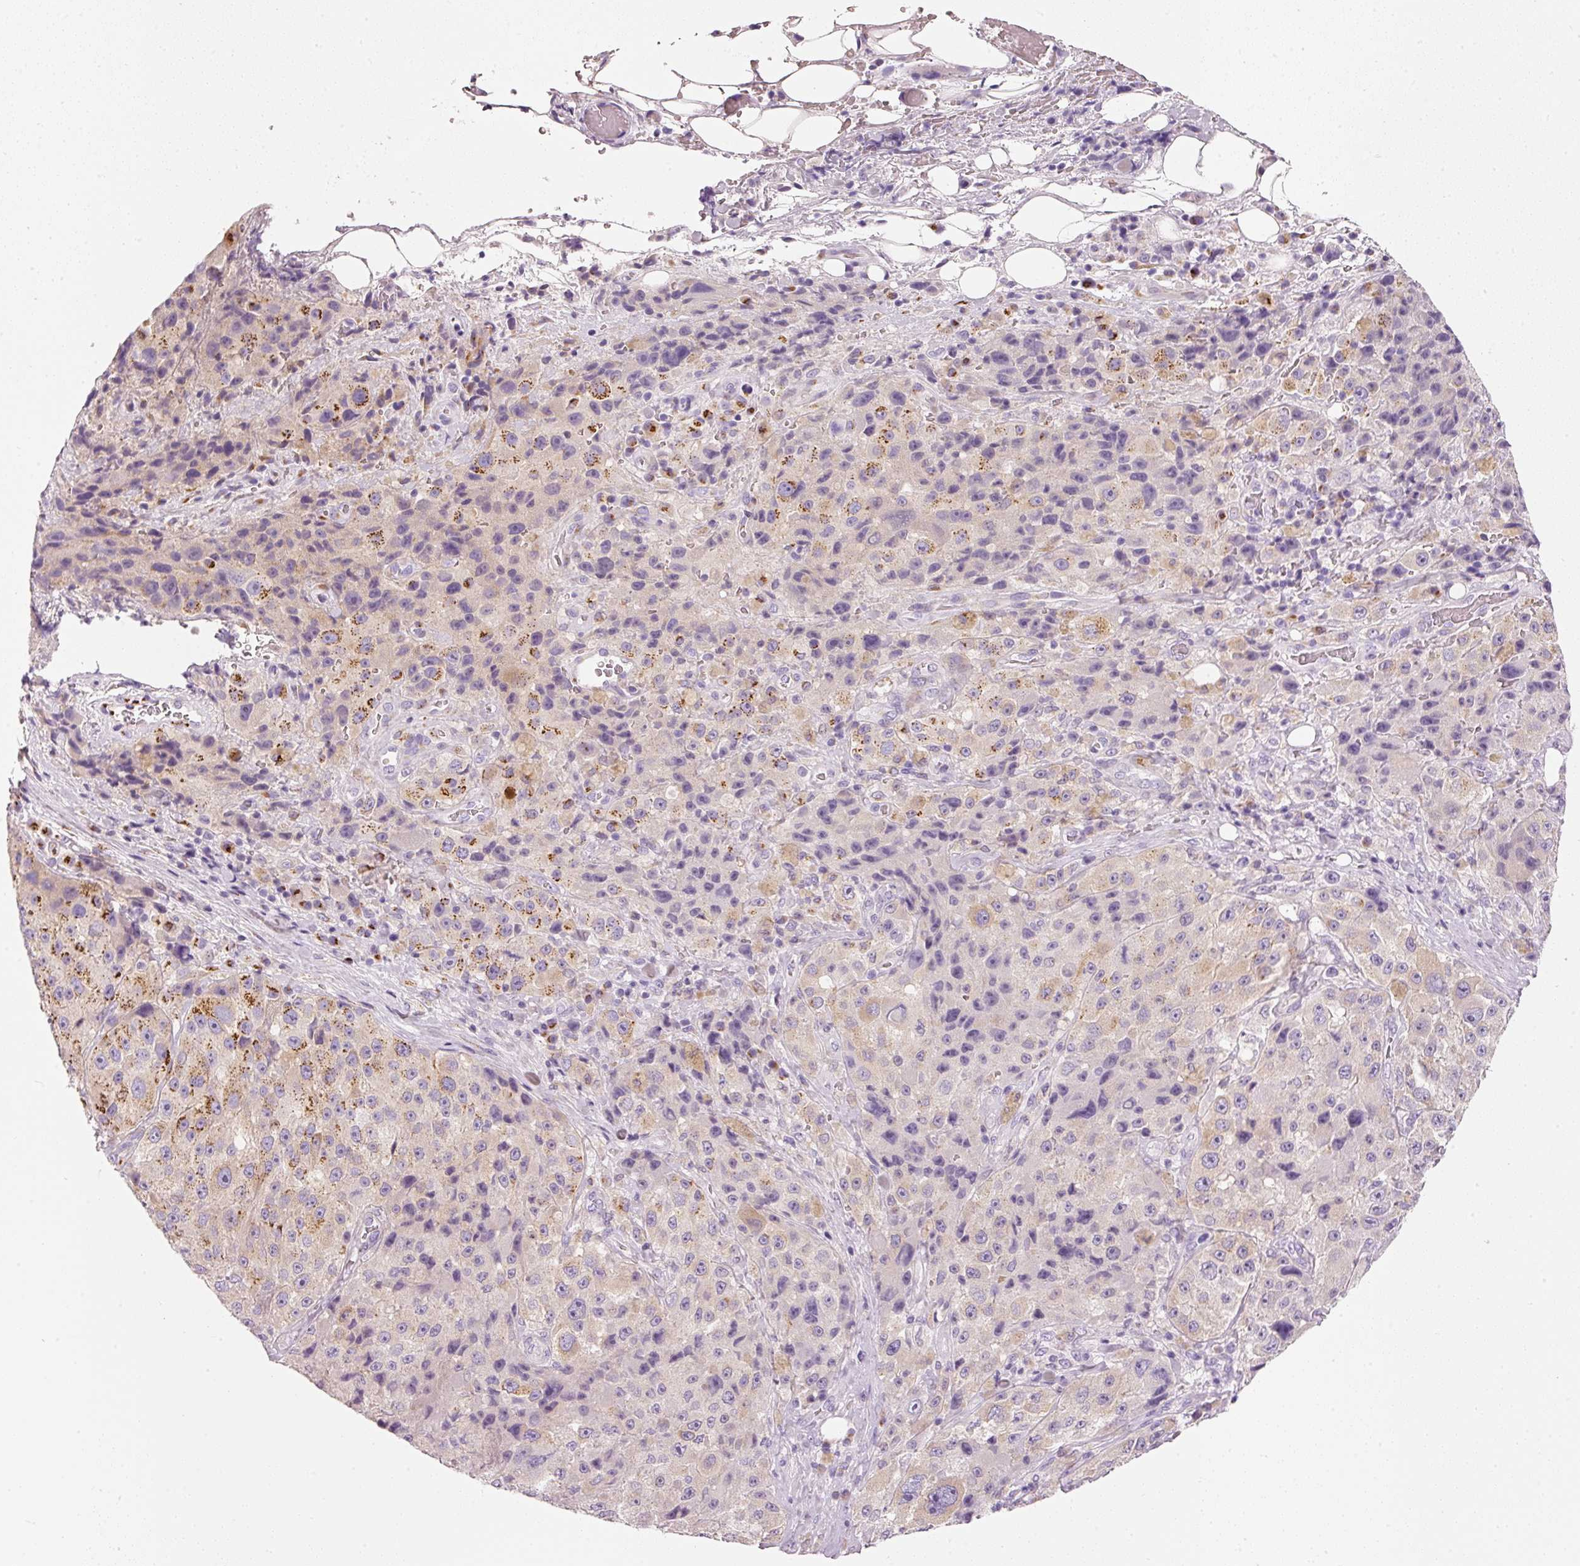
{"staining": {"intensity": "moderate", "quantity": "25%-75%", "location": "cytoplasmic/membranous"}, "tissue": "melanoma", "cell_type": "Tumor cells", "image_type": "cancer", "snomed": [{"axis": "morphology", "description": "Malignant melanoma, Metastatic site"}, {"axis": "topography", "description": "Lymph node"}], "caption": "There is medium levels of moderate cytoplasmic/membranous positivity in tumor cells of malignant melanoma (metastatic site), as demonstrated by immunohistochemical staining (brown color).", "gene": "PDXDC1", "patient": {"sex": "male", "age": 62}}